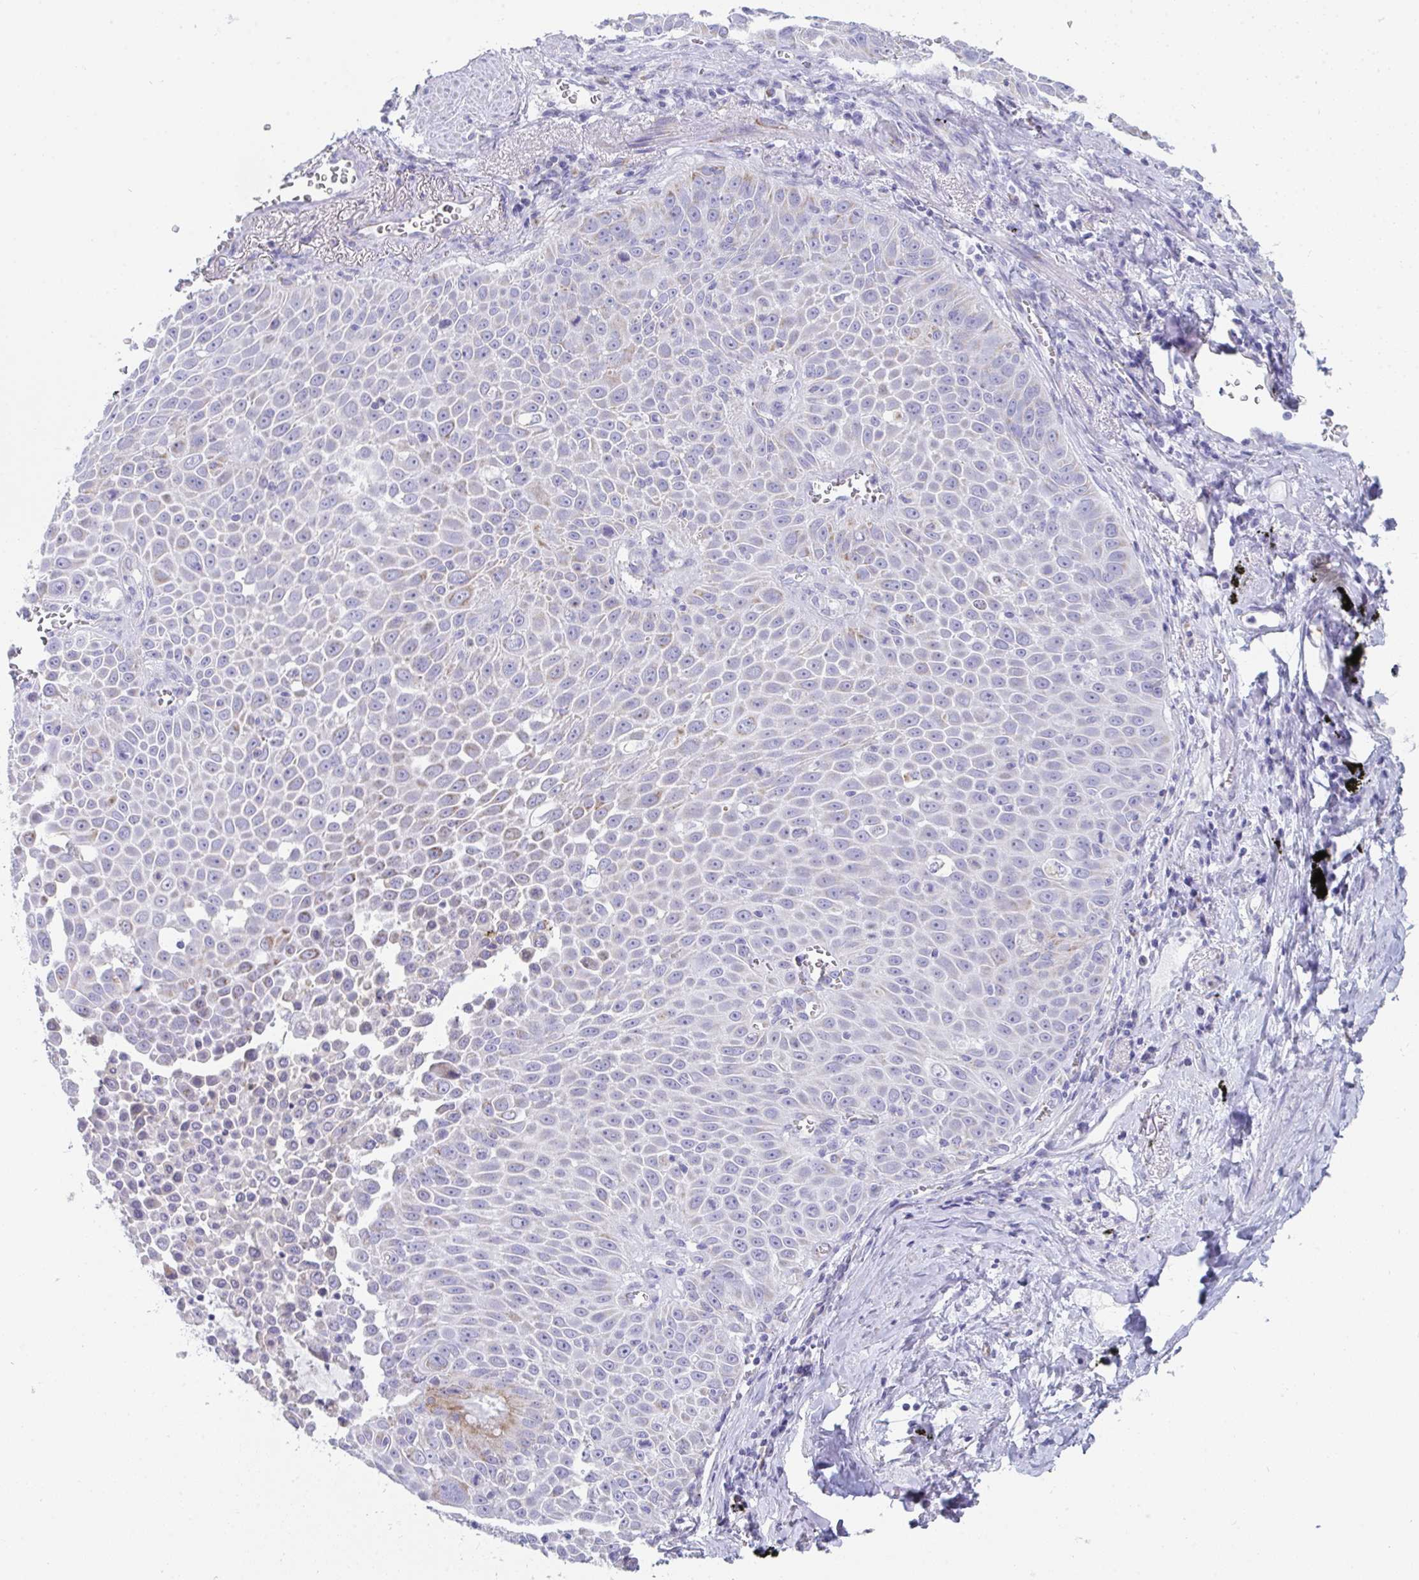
{"staining": {"intensity": "negative", "quantity": "none", "location": "none"}, "tissue": "lung cancer", "cell_type": "Tumor cells", "image_type": "cancer", "snomed": [{"axis": "morphology", "description": "Squamous cell carcinoma, NOS"}, {"axis": "morphology", "description": "Squamous cell carcinoma, metastatic, NOS"}, {"axis": "topography", "description": "Lymph node"}, {"axis": "topography", "description": "Lung"}], "caption": "IHC of human lung squamous cell carcinoma shows no expression in tumor cells.", "gene": "AIFM1", "patient": {"sex": "female", "age": 62}}